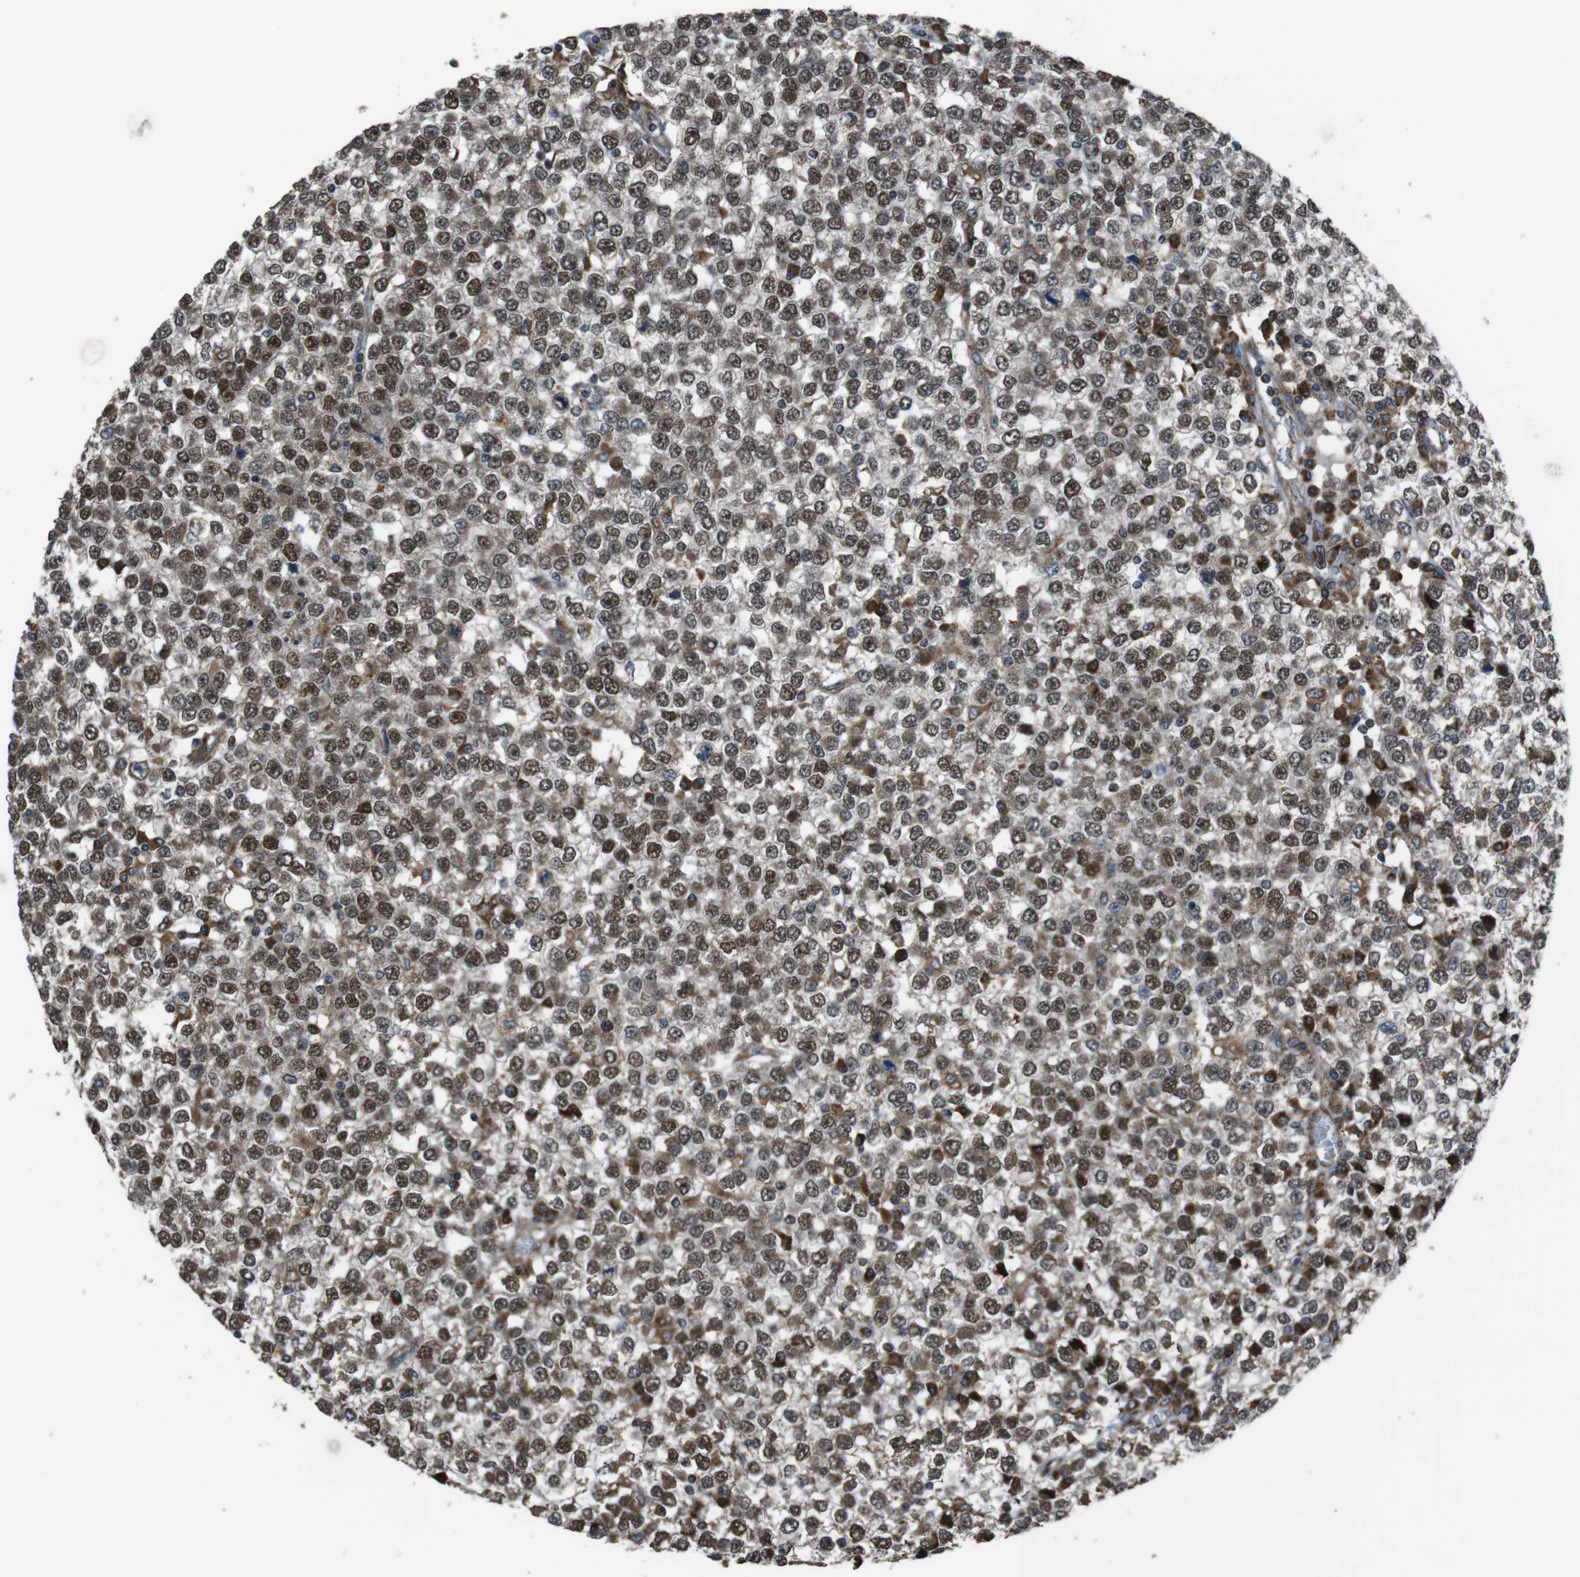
{"staining": {"intensity": "moderate", "quantity": ">75%", "location": "cytoplasmic/membranous,nuclear"}, "tissue": "testis cancer", "cell_type": "Tumor cells", "image_type": "cancer", "snomed": [{"axis": "morphology", "description": "Seminoma, NOS"}, {"axis": "topography", "description": "Testis"}], "caption": "Testis seminoma stained with a brown dye shows moderate cytoplasmic/membranous and nuclear positive staining in about >75% of tumor cells.", "gene": "GIMAP8", "patient": {"sex": "male", "age": 65}}